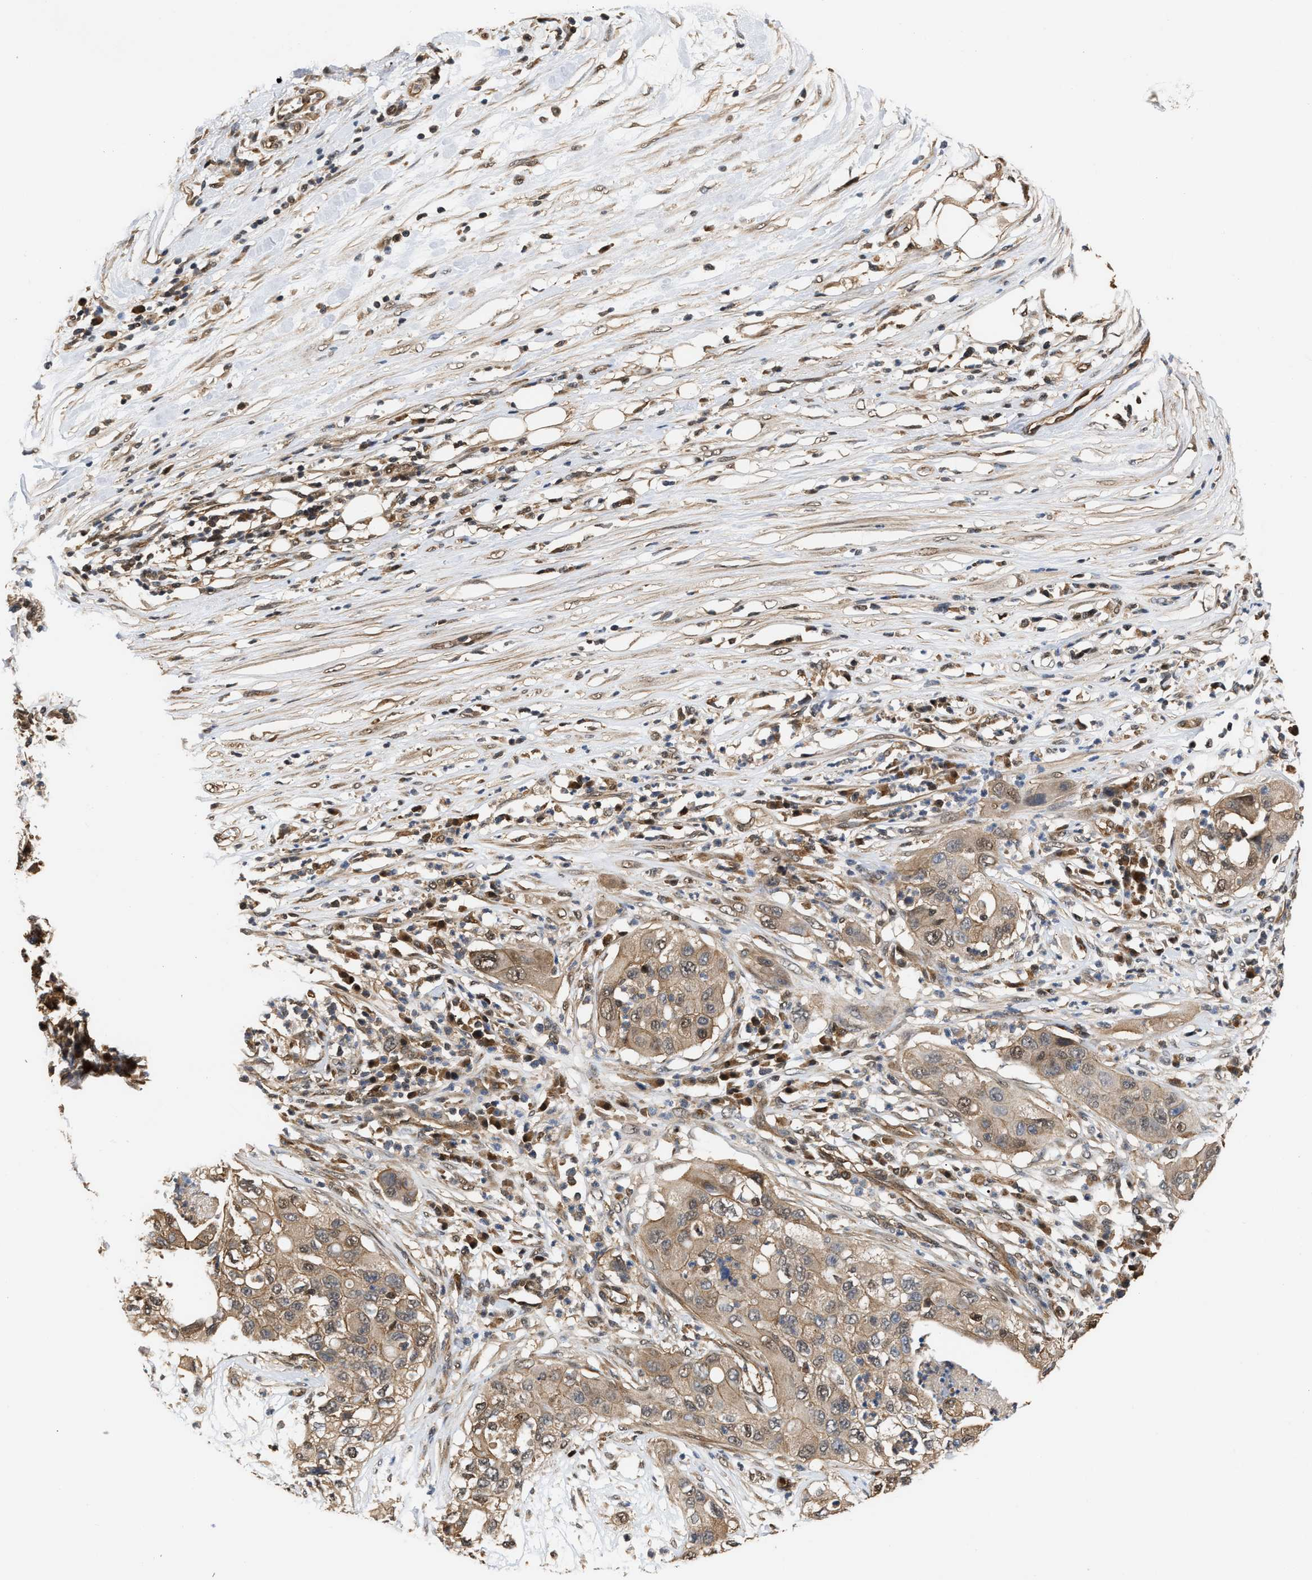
{"staining": {"intensity": "weak", "quantity": ">75%", "location": "cytoplasmic/membranous,nuclear"}, "tissue": "pancreatic cancer", "cell_type": "Tumor cells", "image_type": "cancer", "snomed": [{"axis": "morphology", "description": "Adenocarcinoma, NOS"}, {"axis": "topography", "description": "Pancreas"}], "caption": "This photomicrograph displays immunohistochemistry (IHC) staining of human pancreatic cancer, with low weak cytoplasmic/membranous and nuclear positivity in approximately >75% of tumor cells.", "gene": "SCAI", "patient": {"sex": "female", "age": 78}}